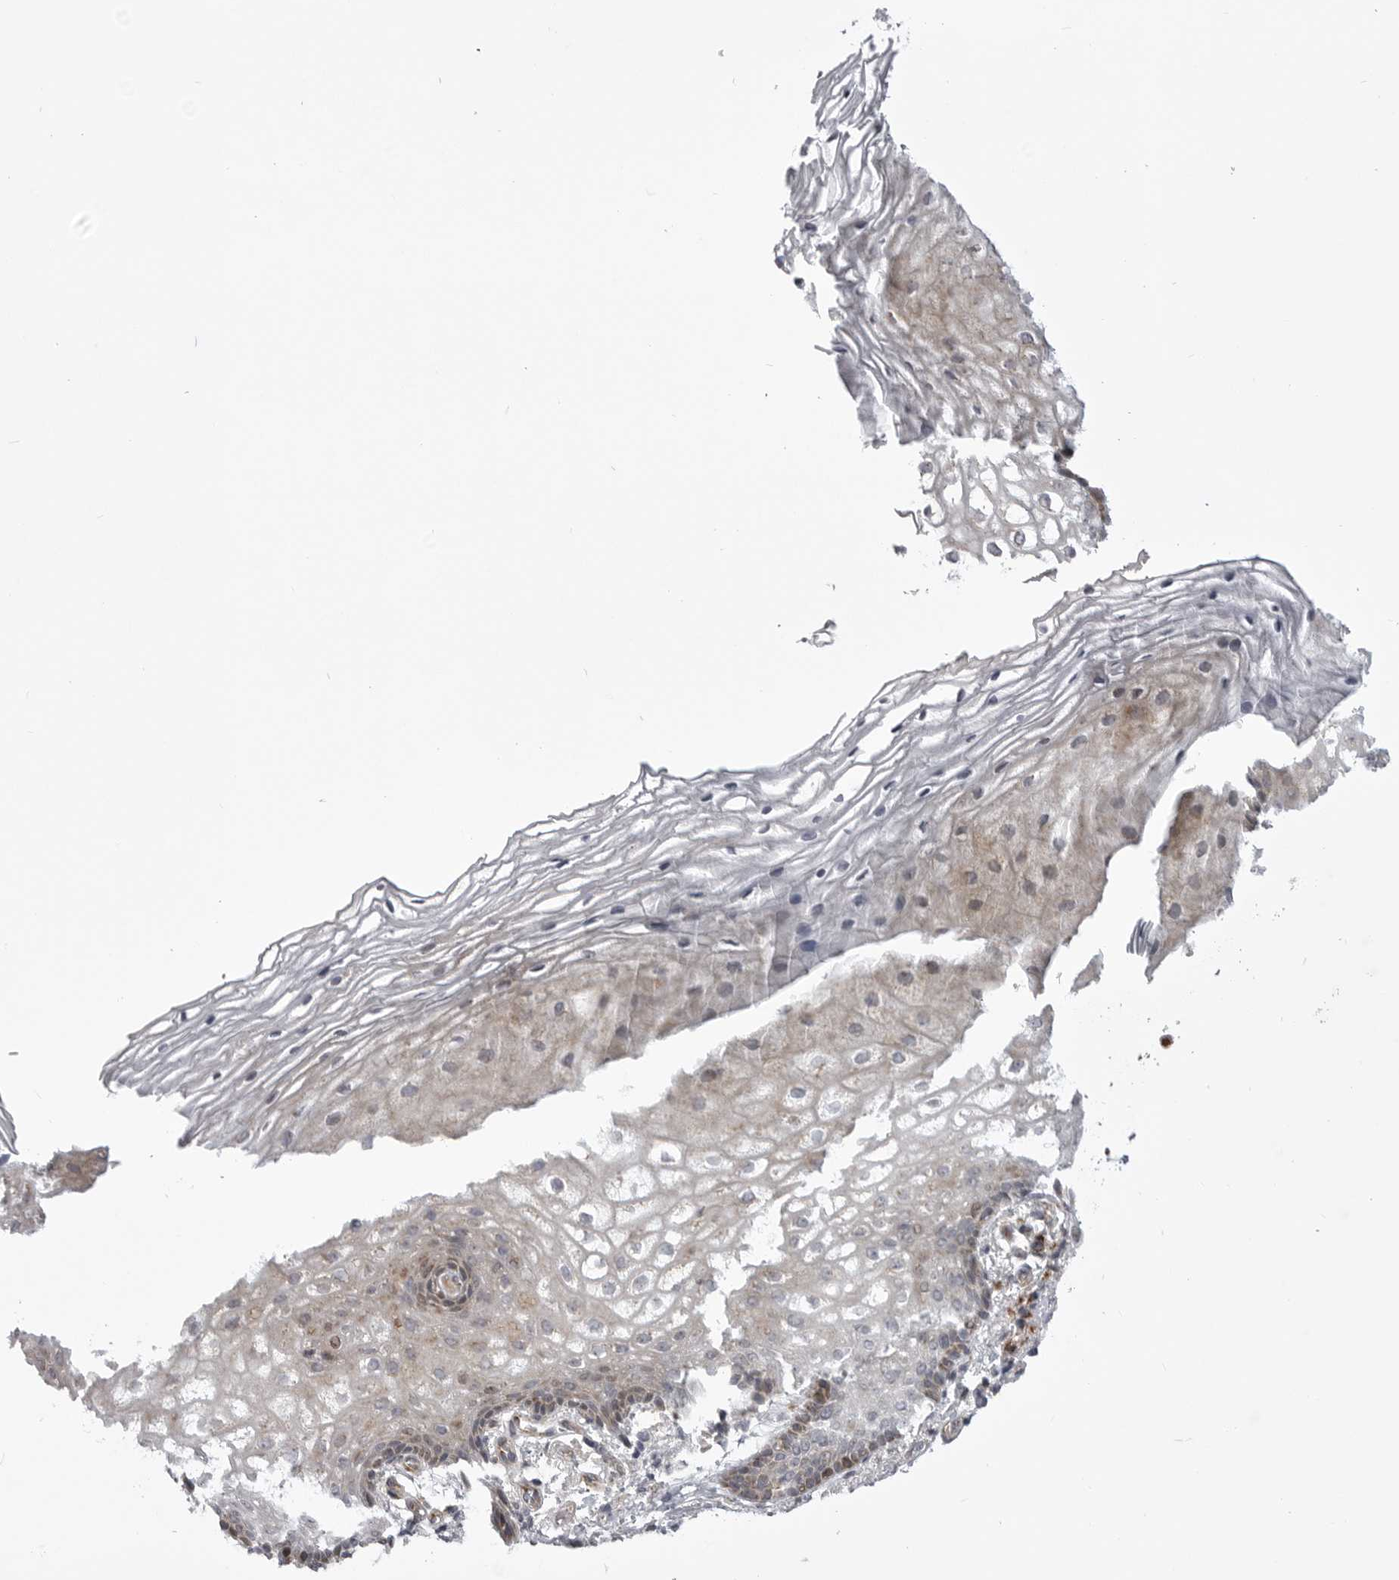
{"staining": {"intensity": "weak", "quantity": "25%-75%", "location": "cytoplasmic/membranous"}, "tissue": "vagina", "cell_type": "Squamous epithelial cells", "image_type": "normal", "snomed": [{"axis": "morphology", "description": "Normal tissue, NOS"}, {"axis": "topography", "description": "Vagina"}], "caption": "DAB immunohistochemical staining of normal vagina exhibits weak cytoplasmic/membranous protein expression in about 25%-75% of squamous epithelial cells.", "gene": "TMPRSS11F", "patient": {"sex": "female", "age": 60}}